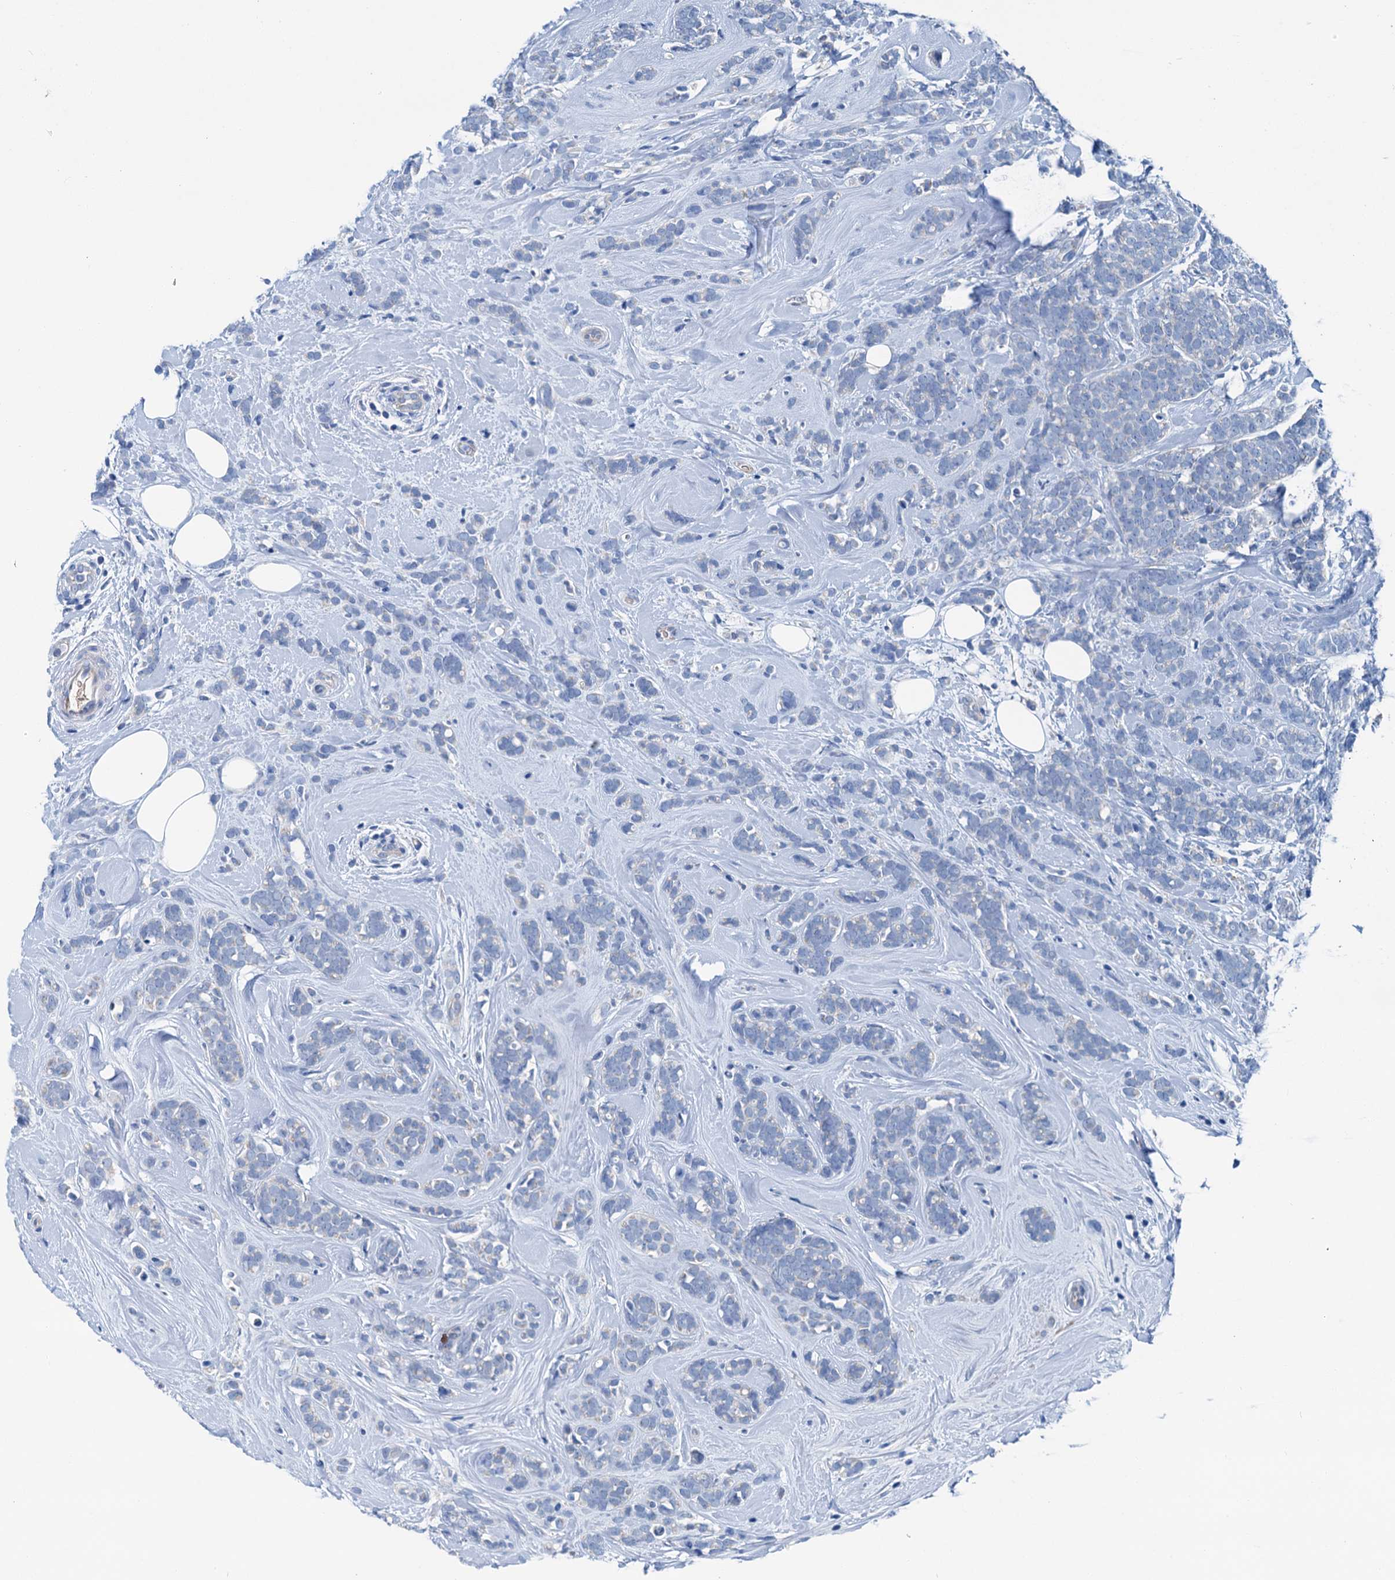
{"staining": {"intensity": "negative", "quantity": "none", "location": "none"}, "tissue": "breast cancer", "cell_type": "Tumor cells", "image_type": "cancer", "snomed": [{"axis": "morphology", "description": "Lobular carcinoma"}, {"axis": "topography", "description": "Breast"}], "caption": "Tumor cells are negative for brown protein staining in lobular carcinoma (breast). (DAB (3,3'-diaminobenzidine) immunohistochemistry (IHC) with hematoxylin counter stain).", "gene": "KNDC1", "patient": {"sex": "female", "age": 58}}